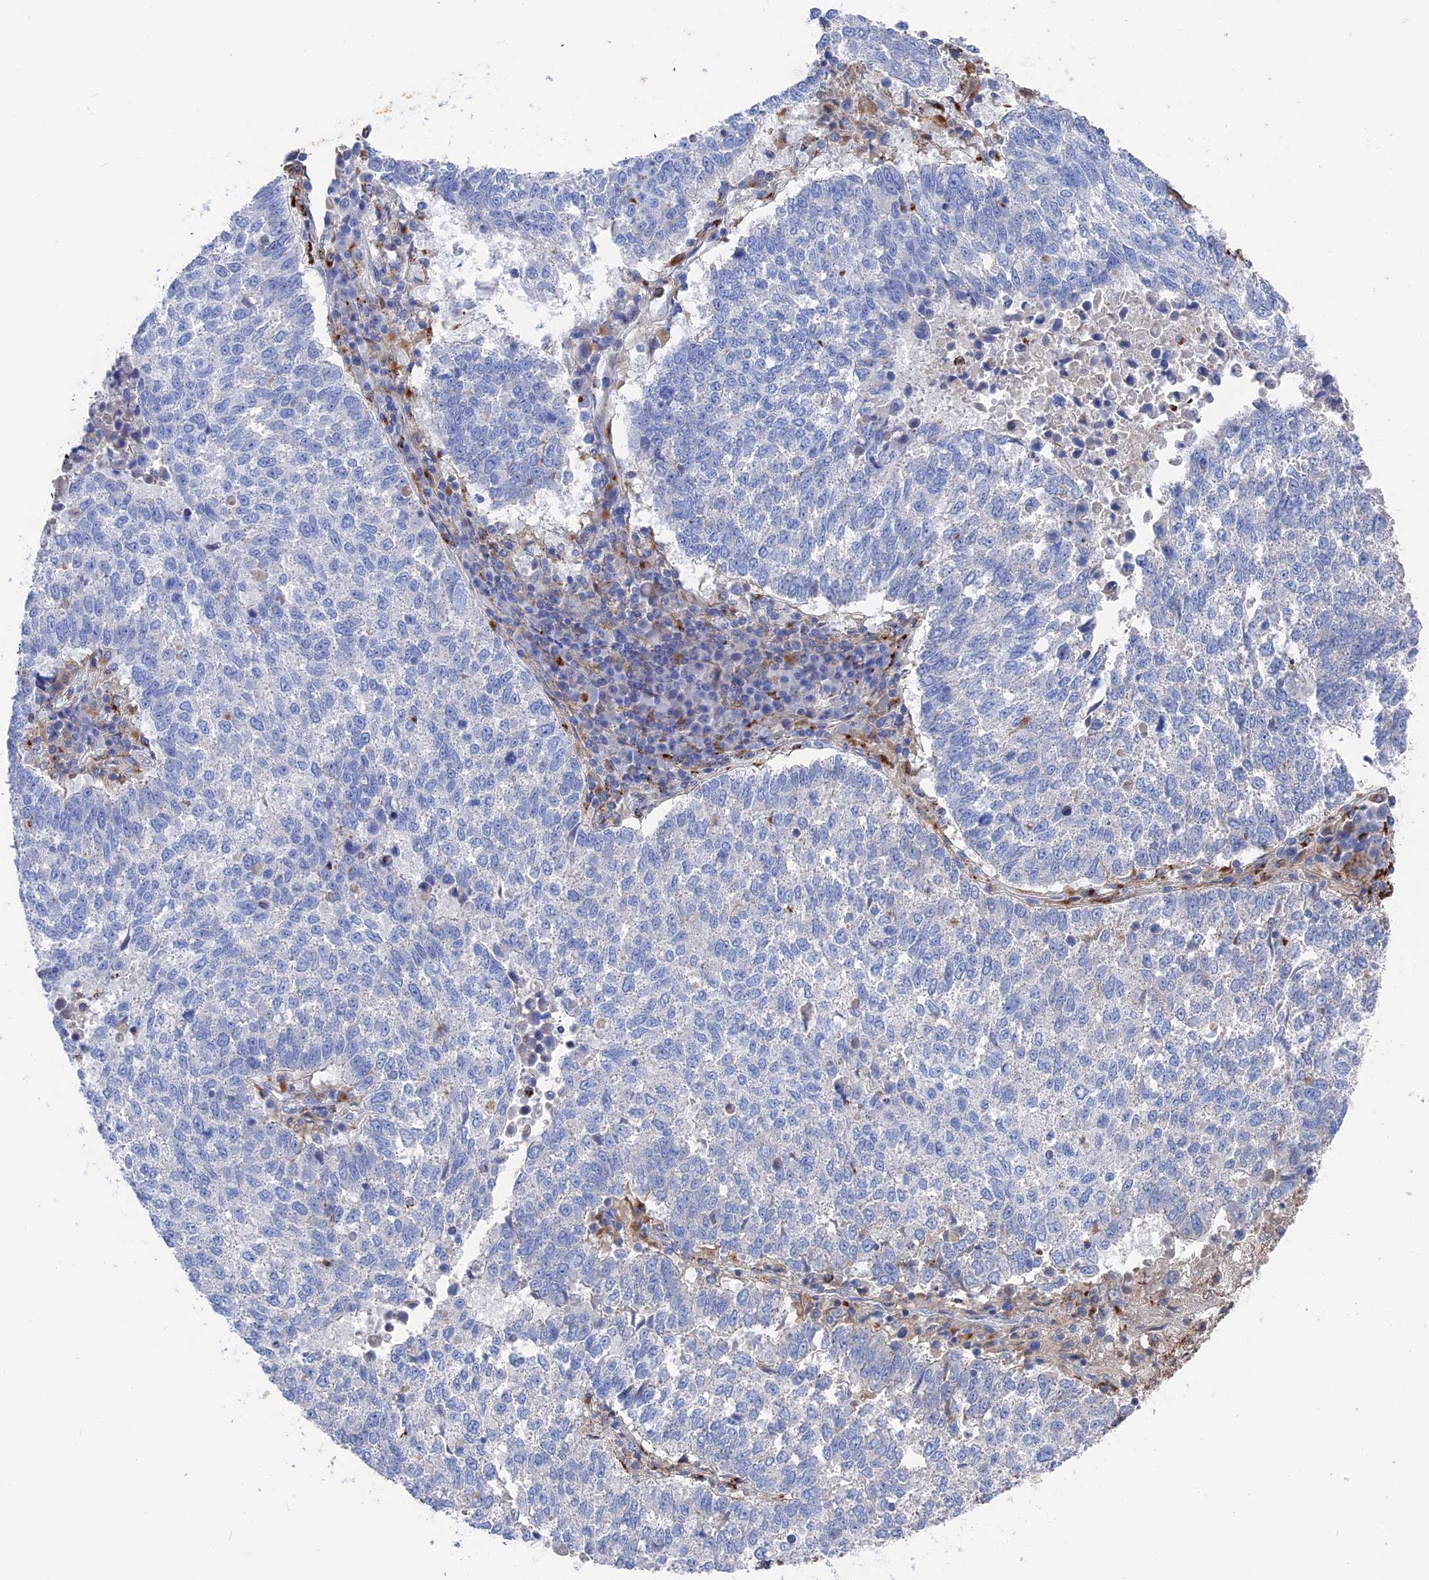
{"staining": {"intensity": "negative", "quantity": "none", "location": "none"}, "tissue": "lung cancer", "cell_type": "Tumor cells", "image_type": "cancer", "snomed": [{"axis": "morphology", "description": "Squamous cell carcinoma, NOS"}, {"axis": "topography", "description": "Lung"}], "caption": "Immunohistochemistry image of squamous cell carcinoma (lung) stained for a protein (brown), which displays no positivity in tumor cells.", "gene": "STRA6", "patient": {"sex": "male", "age": 73}}